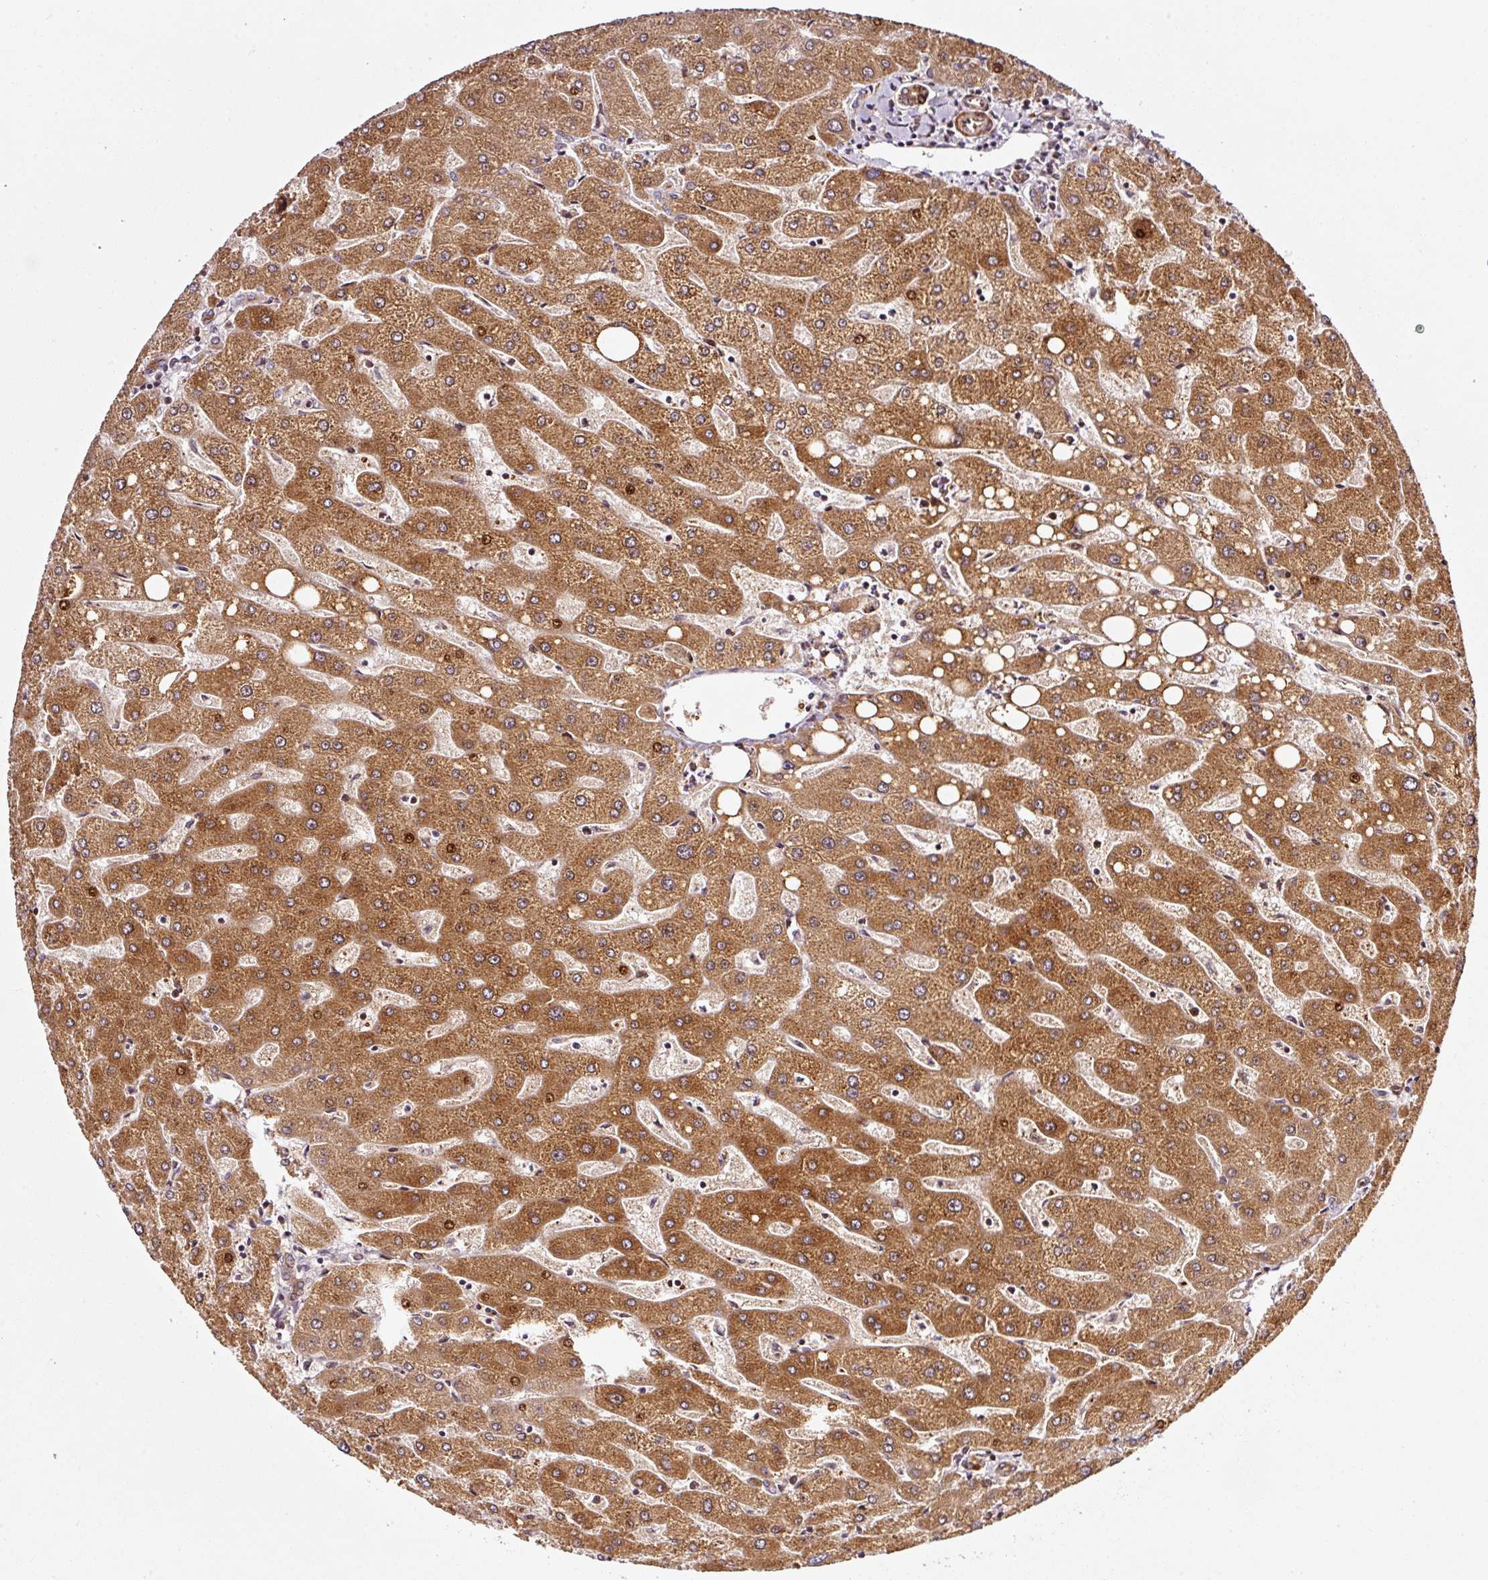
{"staining": {"intensity": "strong", "quantity": ">75%", "location": "cytoplasmic/membranous"}, "tissue": "liver", "cell_type": "Cholangiocytes", "image_type": "normal", "snomed": [{"axis": "morphology", "description": "Normal tissue, NOS"}, {"axis": "topography", "description": "Liver"}], "caption": "Protein analysis of benign liver demonstrates strong cytoplasmic/membranous positivity in about >75% of cholangiocytes.", "gene": "ANKRD20A1", "patient": {"sex": "male", "age": 67}}